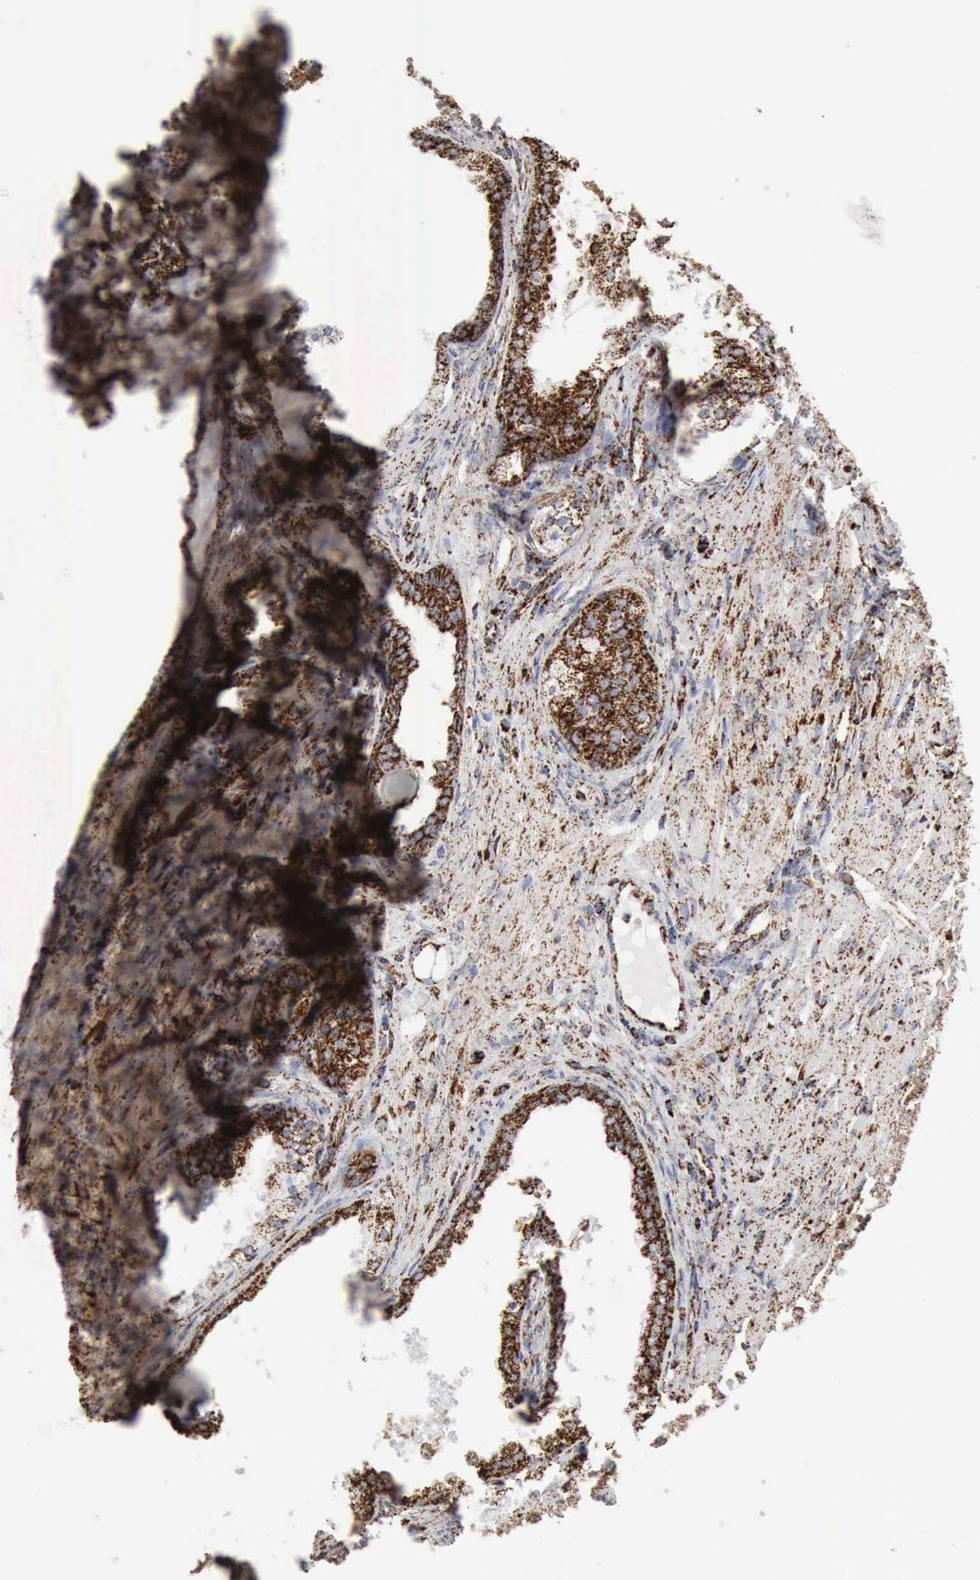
{"staining": {"intensity": "strong", "quantity": ">75%", "location": "cytoplasmic/membranous"}, "tissue": "prostate cancer", "cell_type": "Tumor cells", "image_type": "cancer", "snomed": [{"axis": "morphology", "description": "Adenocarcinoma, Medium grade"}, {"axis": "topography", "description": "Prostate"}], "caption": "Strong cytoplasmic/membranous expression is seen in approximately >75% of tumor cells in prostate cancer.", "gene": "ACO2", "patient": {"sex": "male", "age": 70}}